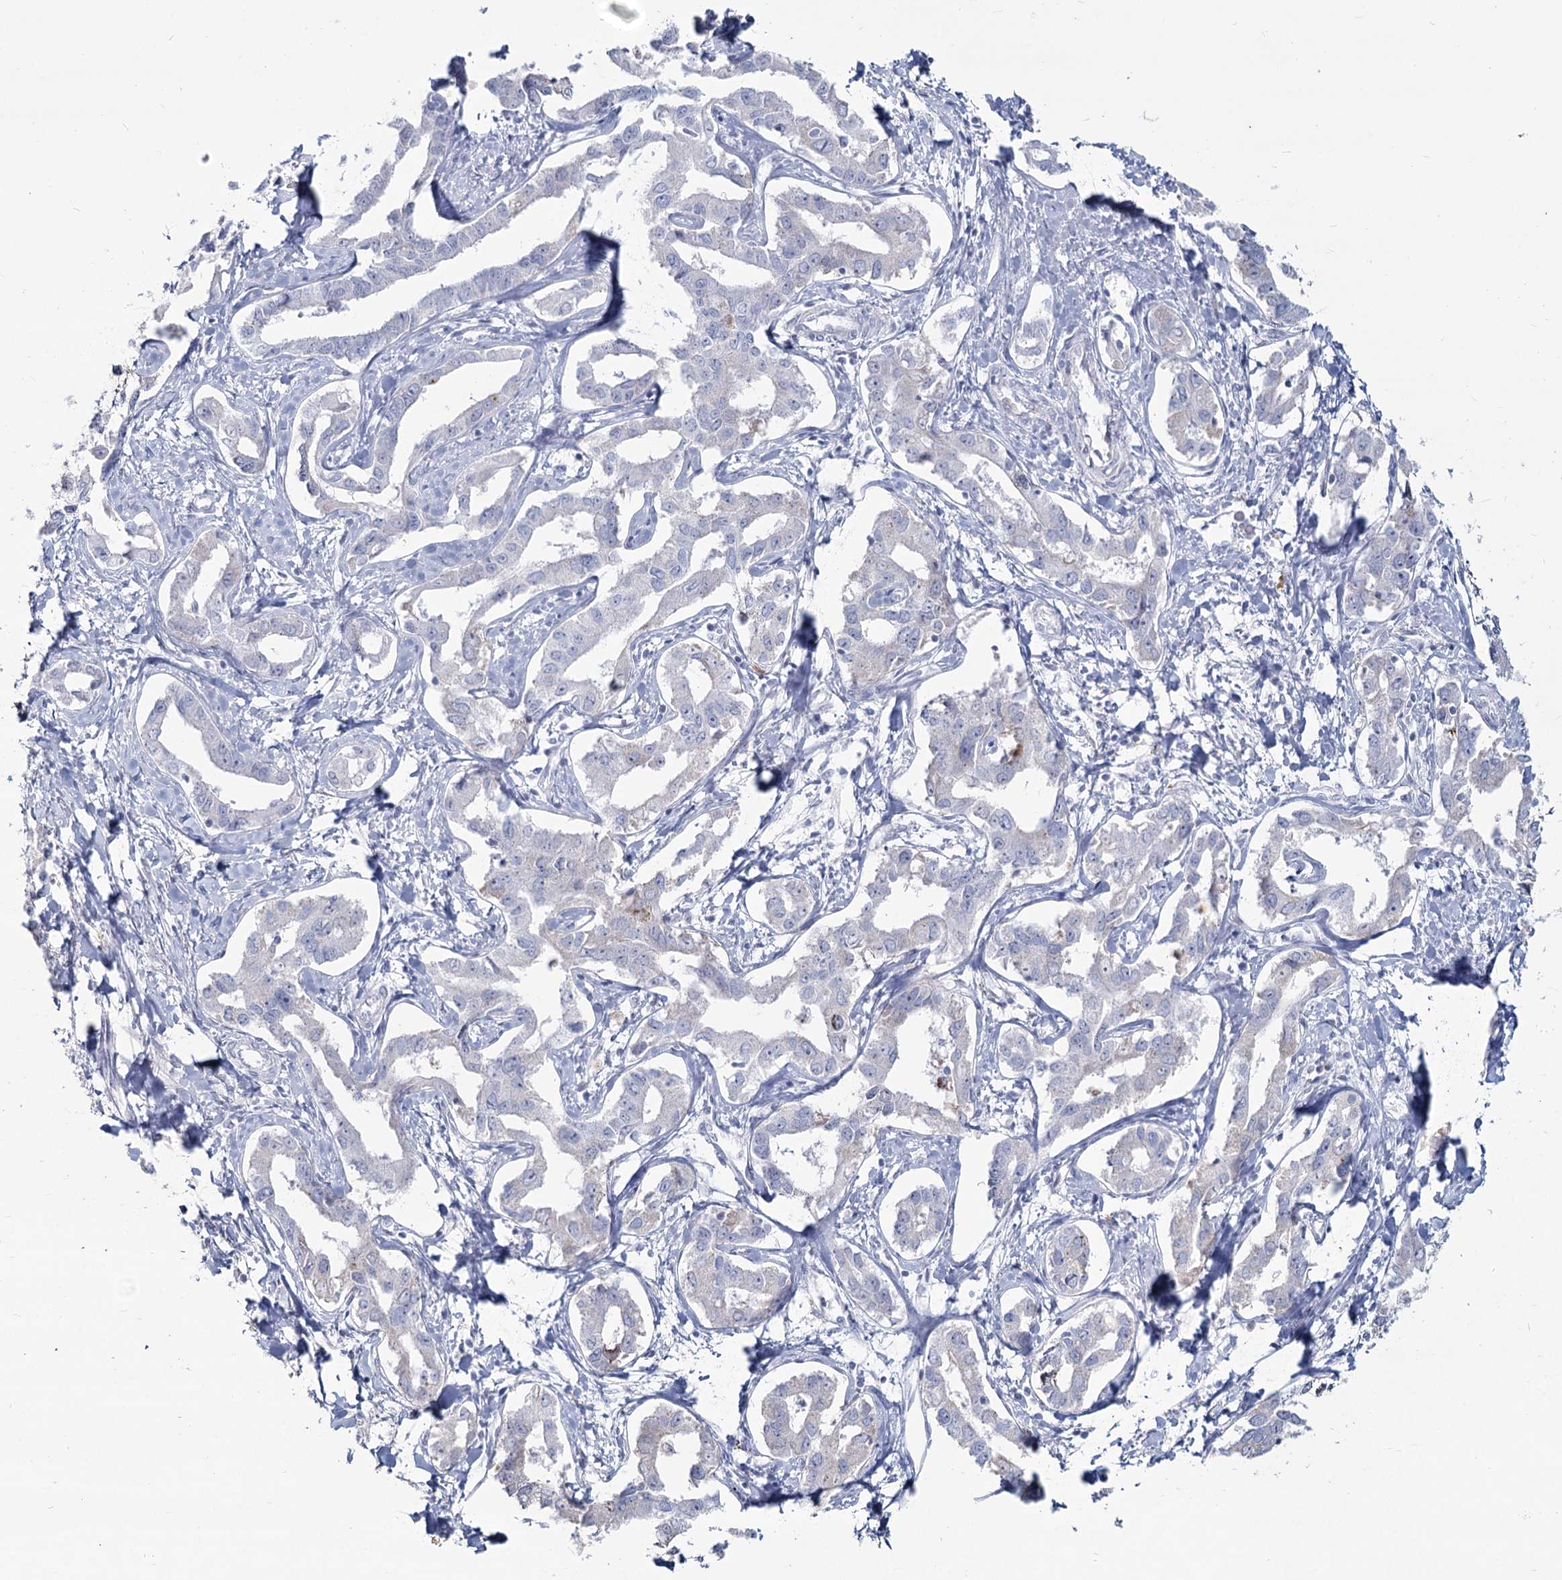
{"staining": {"intensity": "negative", "quantity": "none", "location": "none"}, "tissue": "liver cancer", "cell_type": "Tumor cells", "image_type": "cancer", "snomed": [{"axis": "morphology", "description": "Cholangiocarcinoma"}, {"axis": "topography", "description": "Liver"}], "caption": "Tumor cells are negative for brown protein staining in liver cancer (cholangiocarcinoma). (IHC, brightfield microscopy, high magnification).", "gene": "SLC6A19", "patient": {"sex": "male", "age": 59}}